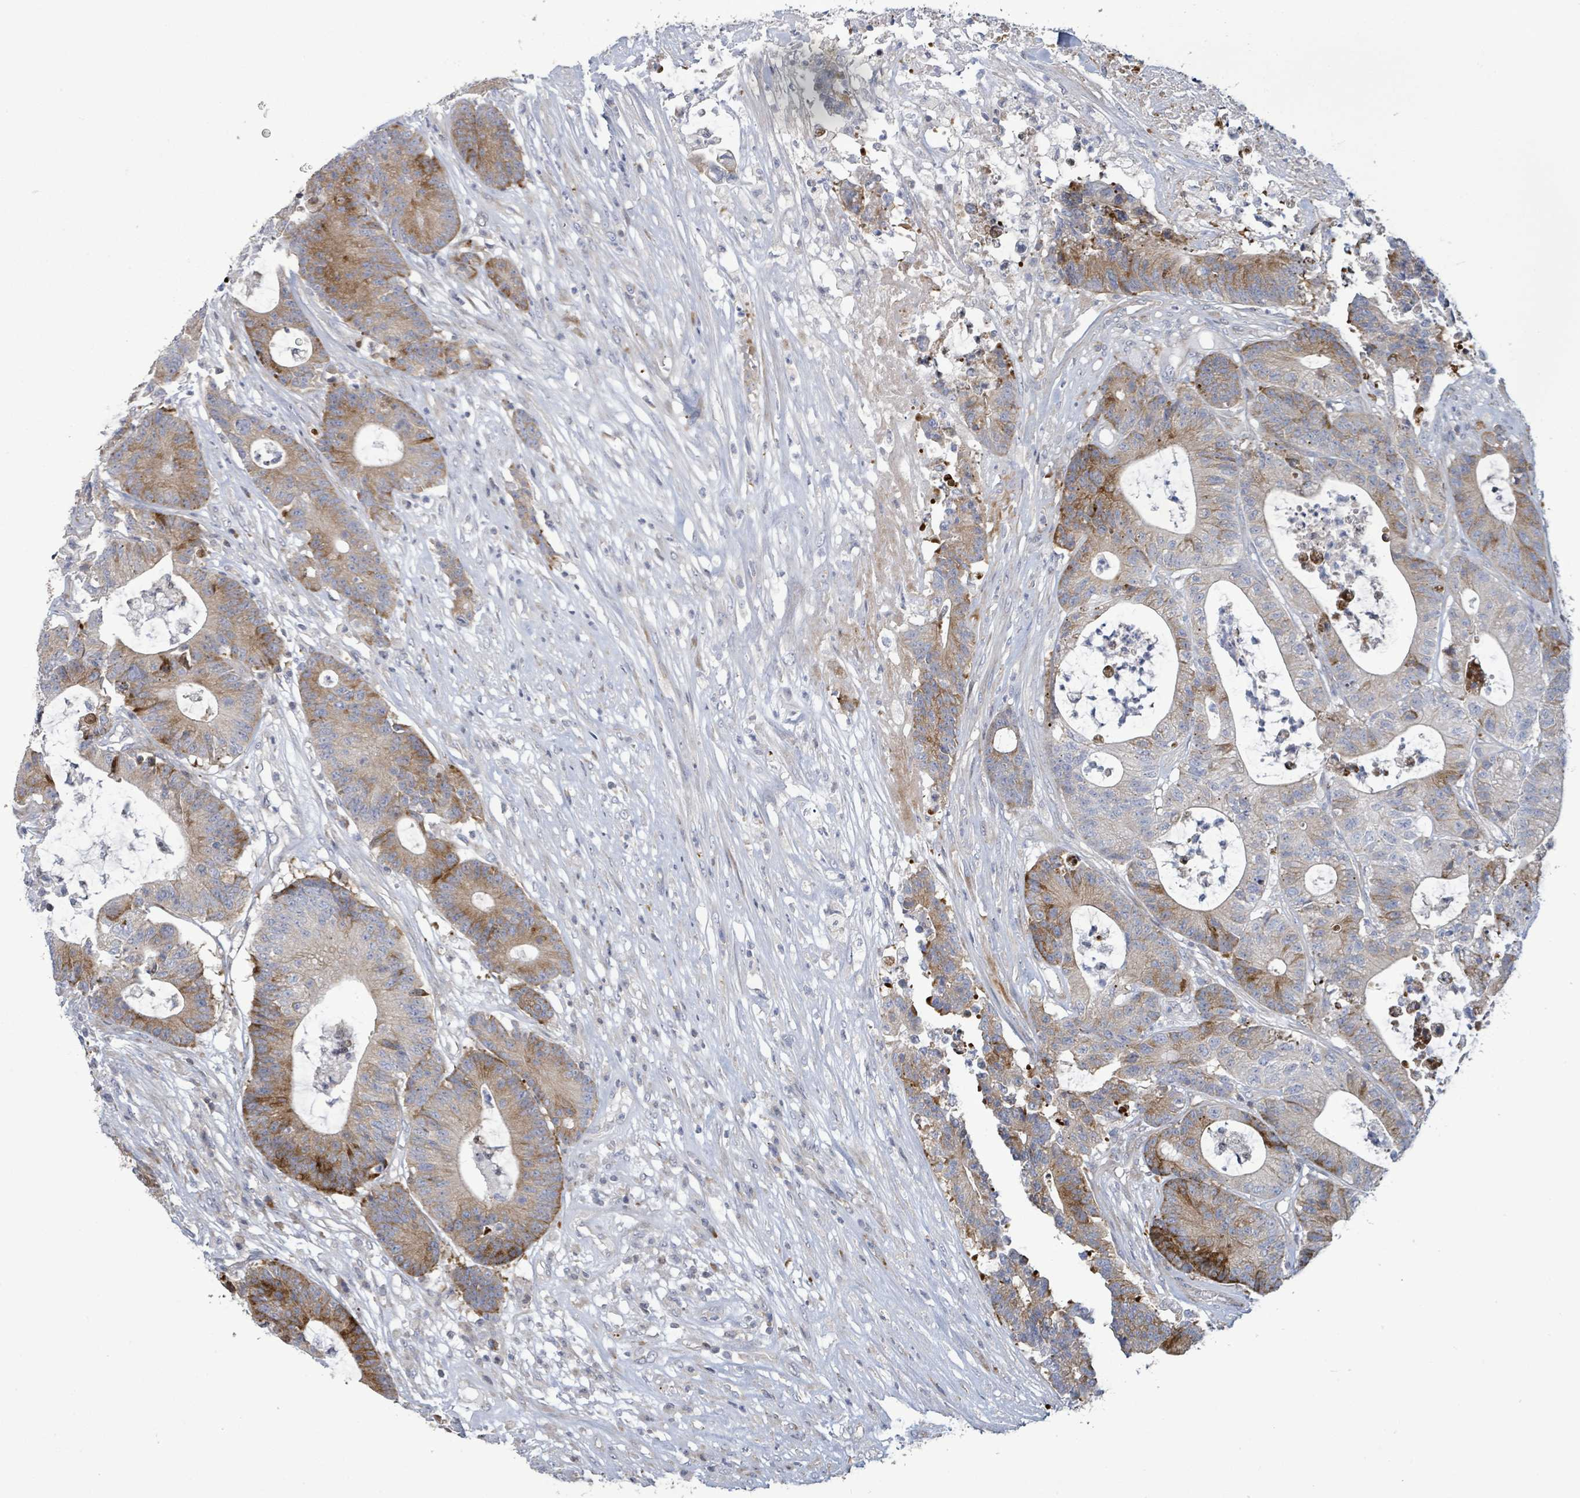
{"staining": {"intensity": "moderate", "quantity": "25%-75%", "location": "cytoplasmic/membranous"}, "tissue": "colorectal cancer", "cell_type": "Tumor cells", "image_type": "cancer", "snomed": [{"axis": "morphology", "description": "Adenocarcinoma, NOS"}, {"axis": "topography", "description": "Colon"}], "caption": "A high-resolution photomicrograph shows IHC staining of colorectal cancer, which reveals moderate cytoplasmic/membranous expression in about 25%-75% of tumor cells.", "gene": "LILRA4", "patient": {"sex": "female", "age": 84}}